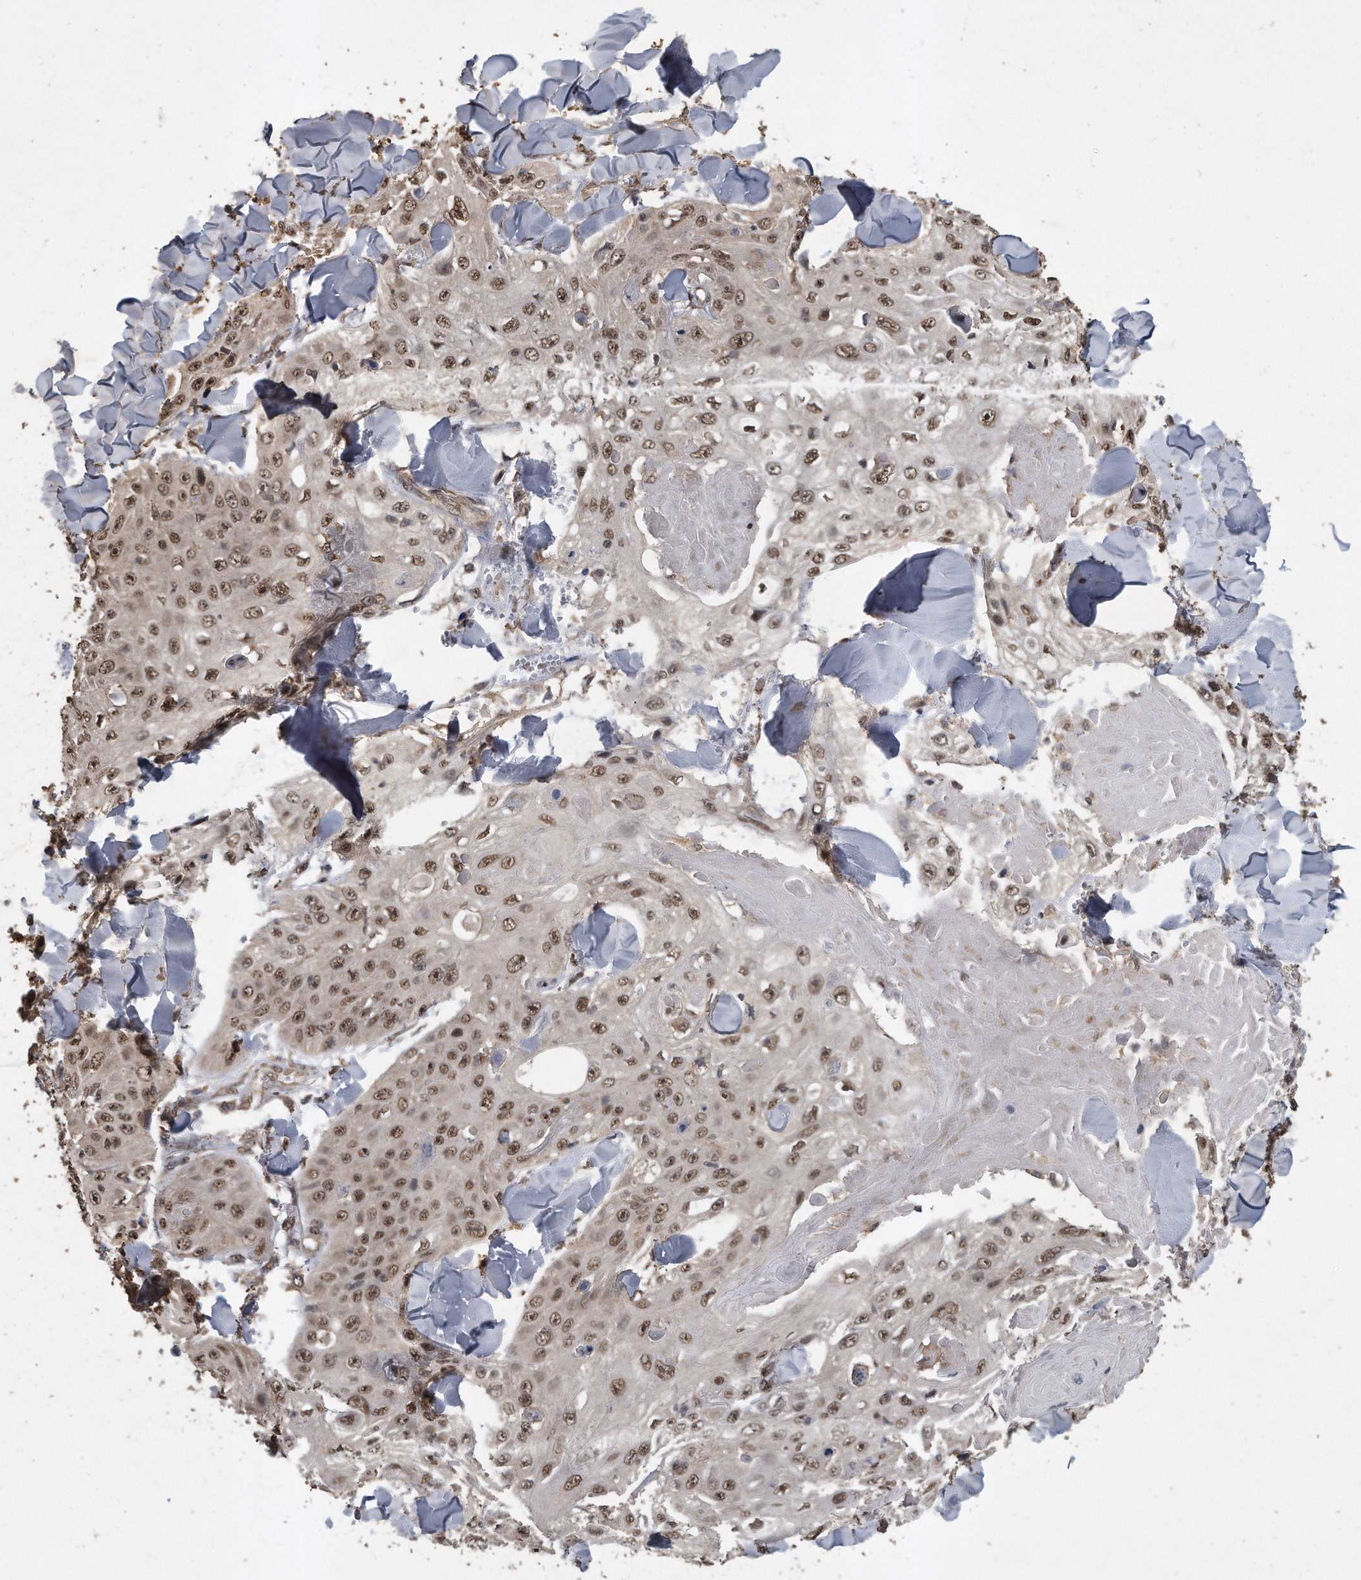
{"staining": {"intensity": "moderate", "quantity": ">75%", "location": "nuclear"}, "tissue": "skin cancer", "cell_type": "Tumor cells", "image_type": "cancer", "snomed": [{"axis": "morphology", "description": "Squamous cell carcinoma, NOS"}, {"axis": "topography", "description": "Skin"}], "caption": "Protein expression analysis of squamous cell carcinoma (skin) shows moderate nuclear expression in about >75% of tumor cells.", "gene": "CRYZL1", "patient": {"sex": "male", "age": 86}}